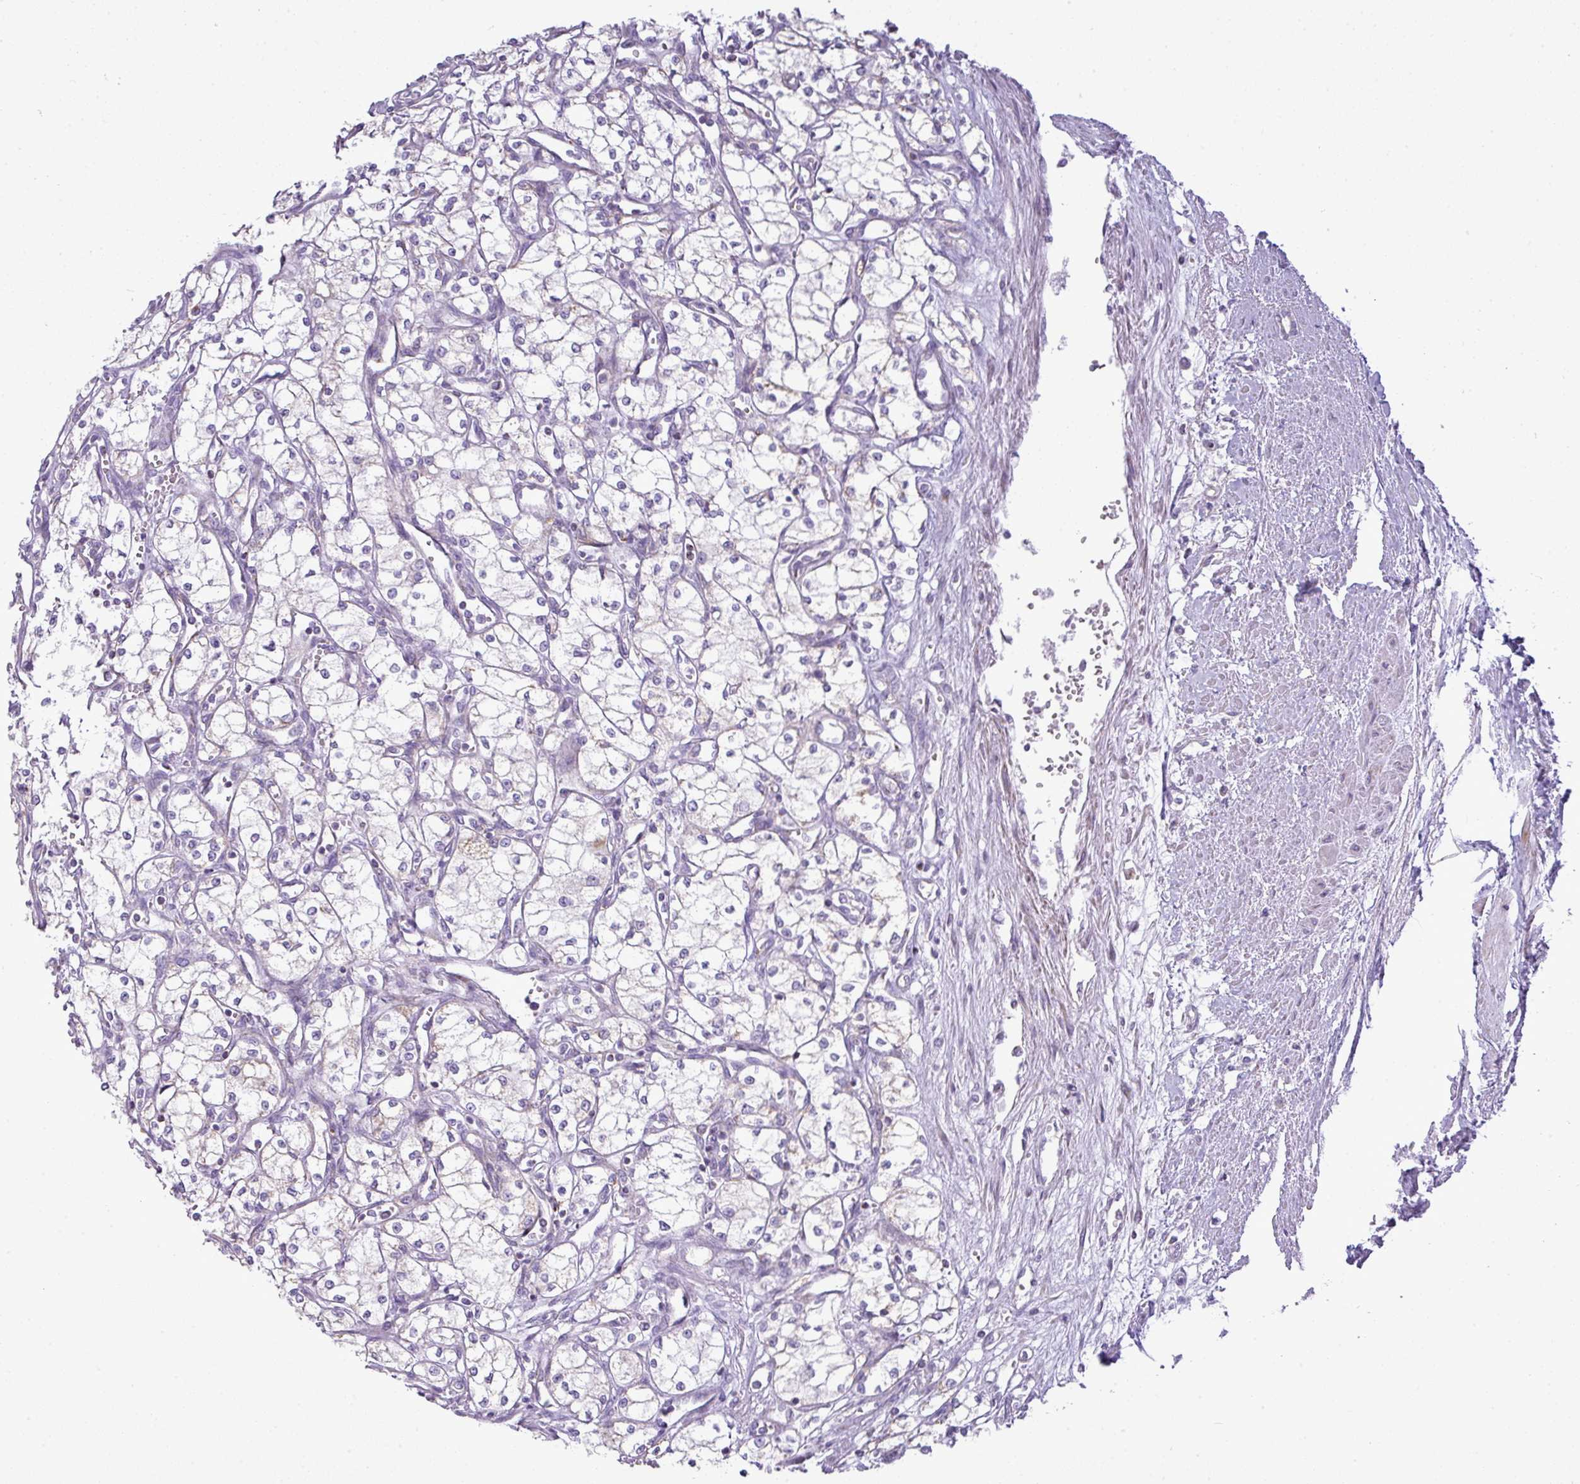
{"staining": {"intensity": "moderate", "quantity": "<25%", "location": "cytoplasmic/membranous"}, "tissue": "renal cancer", "cell_type": "Tumor cells", "image_type": "cancer", "snomed": [{"axis": "morphology", "description": "Adenocarcinoma, NOS"}, {"axis": "topography", "description": "Kidney"}], "caption": "Protein staining of renal cancer (adenocarcinoma) tissue shows moderate cytoplasmic/membranous expression in about <25% of tumor cells. (DAB (3,3'-diaminobenzidine) = brown stain, brightfield microscopy at high magnification).", "gene": "ZNF81", "patient": {"sex": "male", "age": 59}}